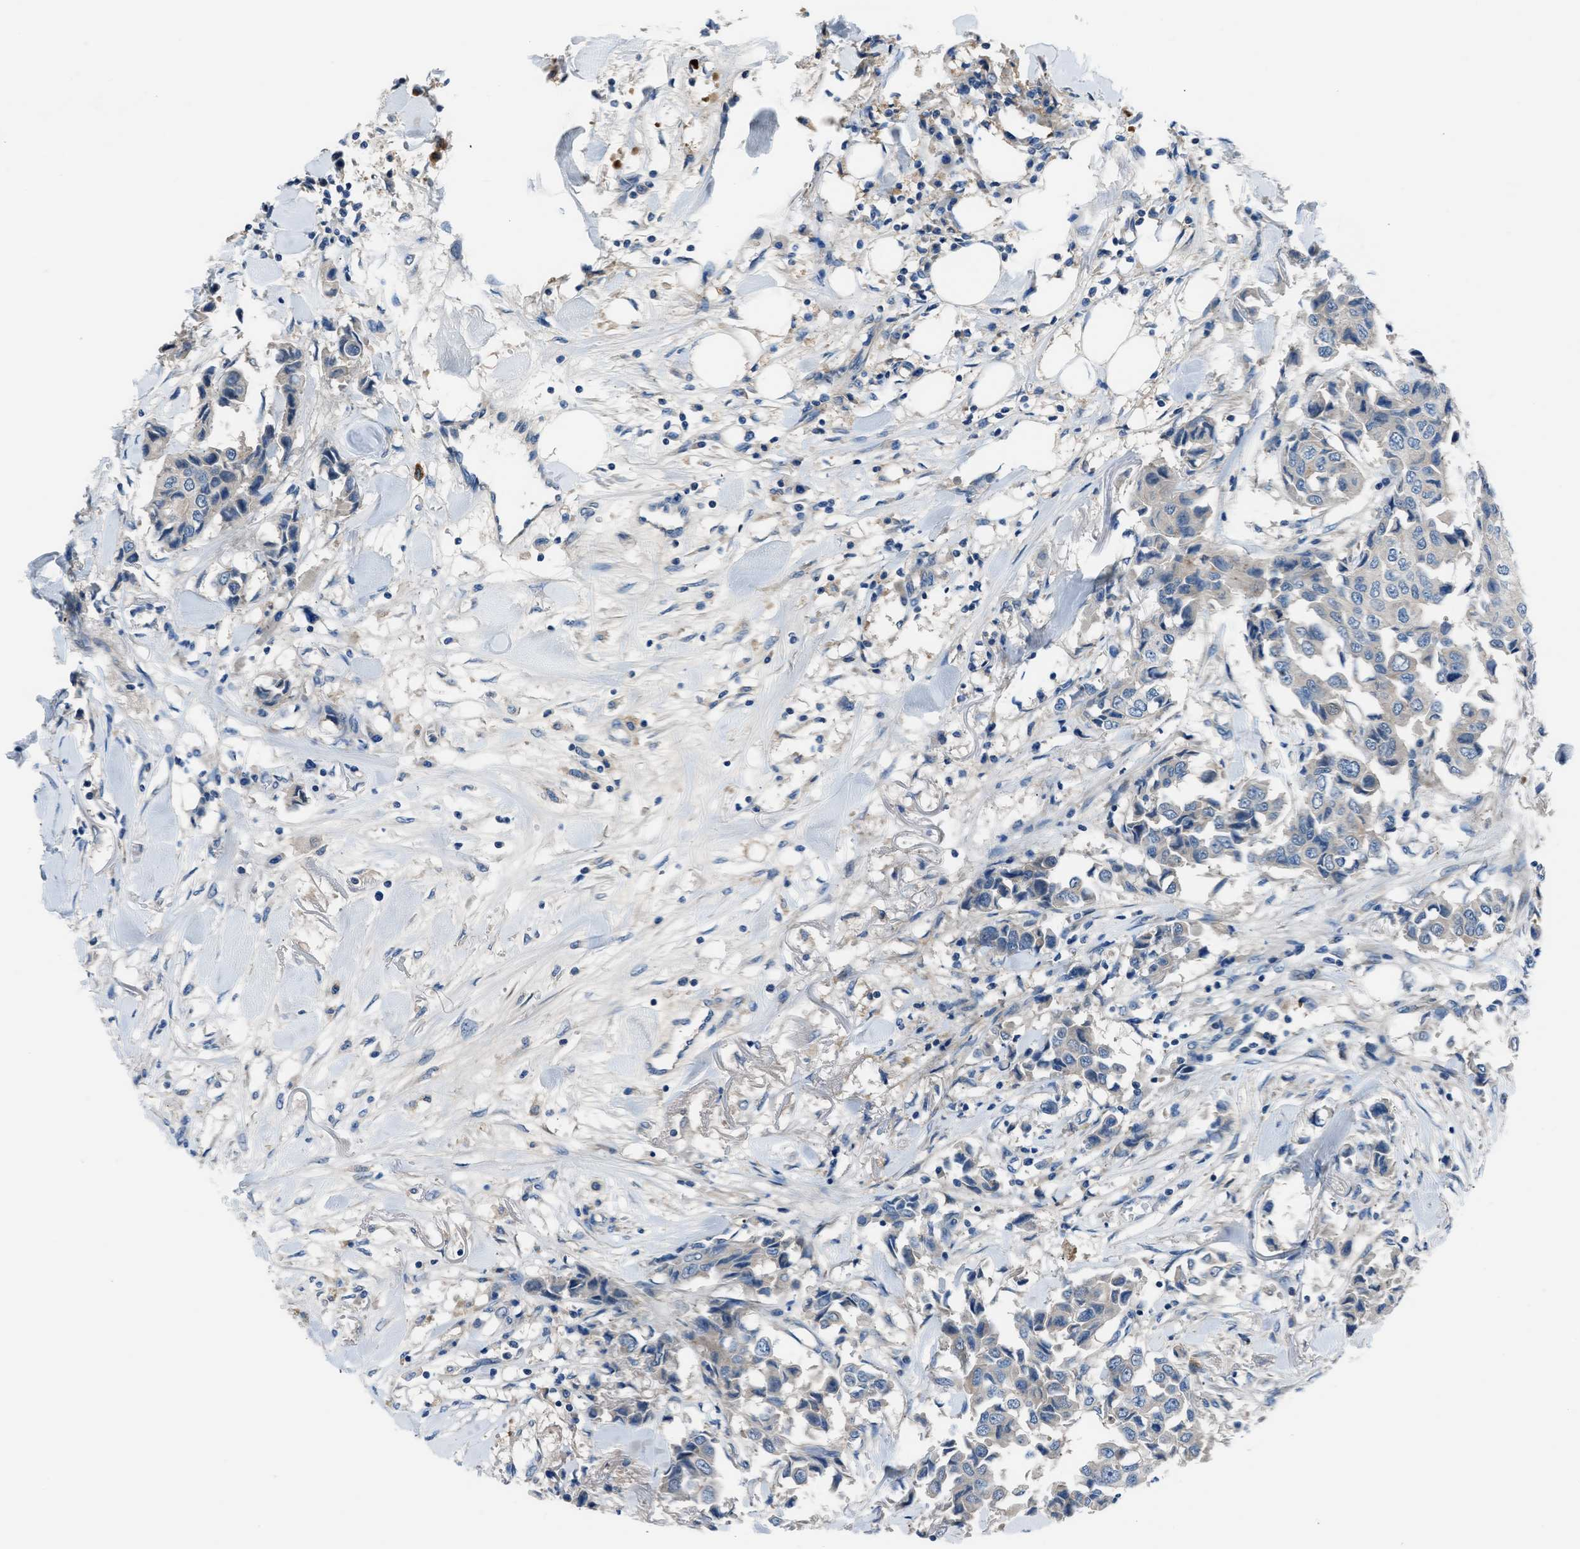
{"staining": {"intensity": "negative", "quantity": "none", "location": "none"}, "tissue": "breast cancer", "cell_type": "Tumor cells", "image_type": "cancer", "snomed": [{"axis": "morphology", "description": "Duct carcinoma"}, {"axis": "topography", "description": "Breast"}], "caption": "This histopathology image is of intraductal carcinoma (breast) stained with immunohistochemistry to label a protein in brown with the nuclei are counter-stained blue. There is no staining in tumor cells.", "gene": "SLC38A6", "patient": {"sex": "female", "age": 80}}